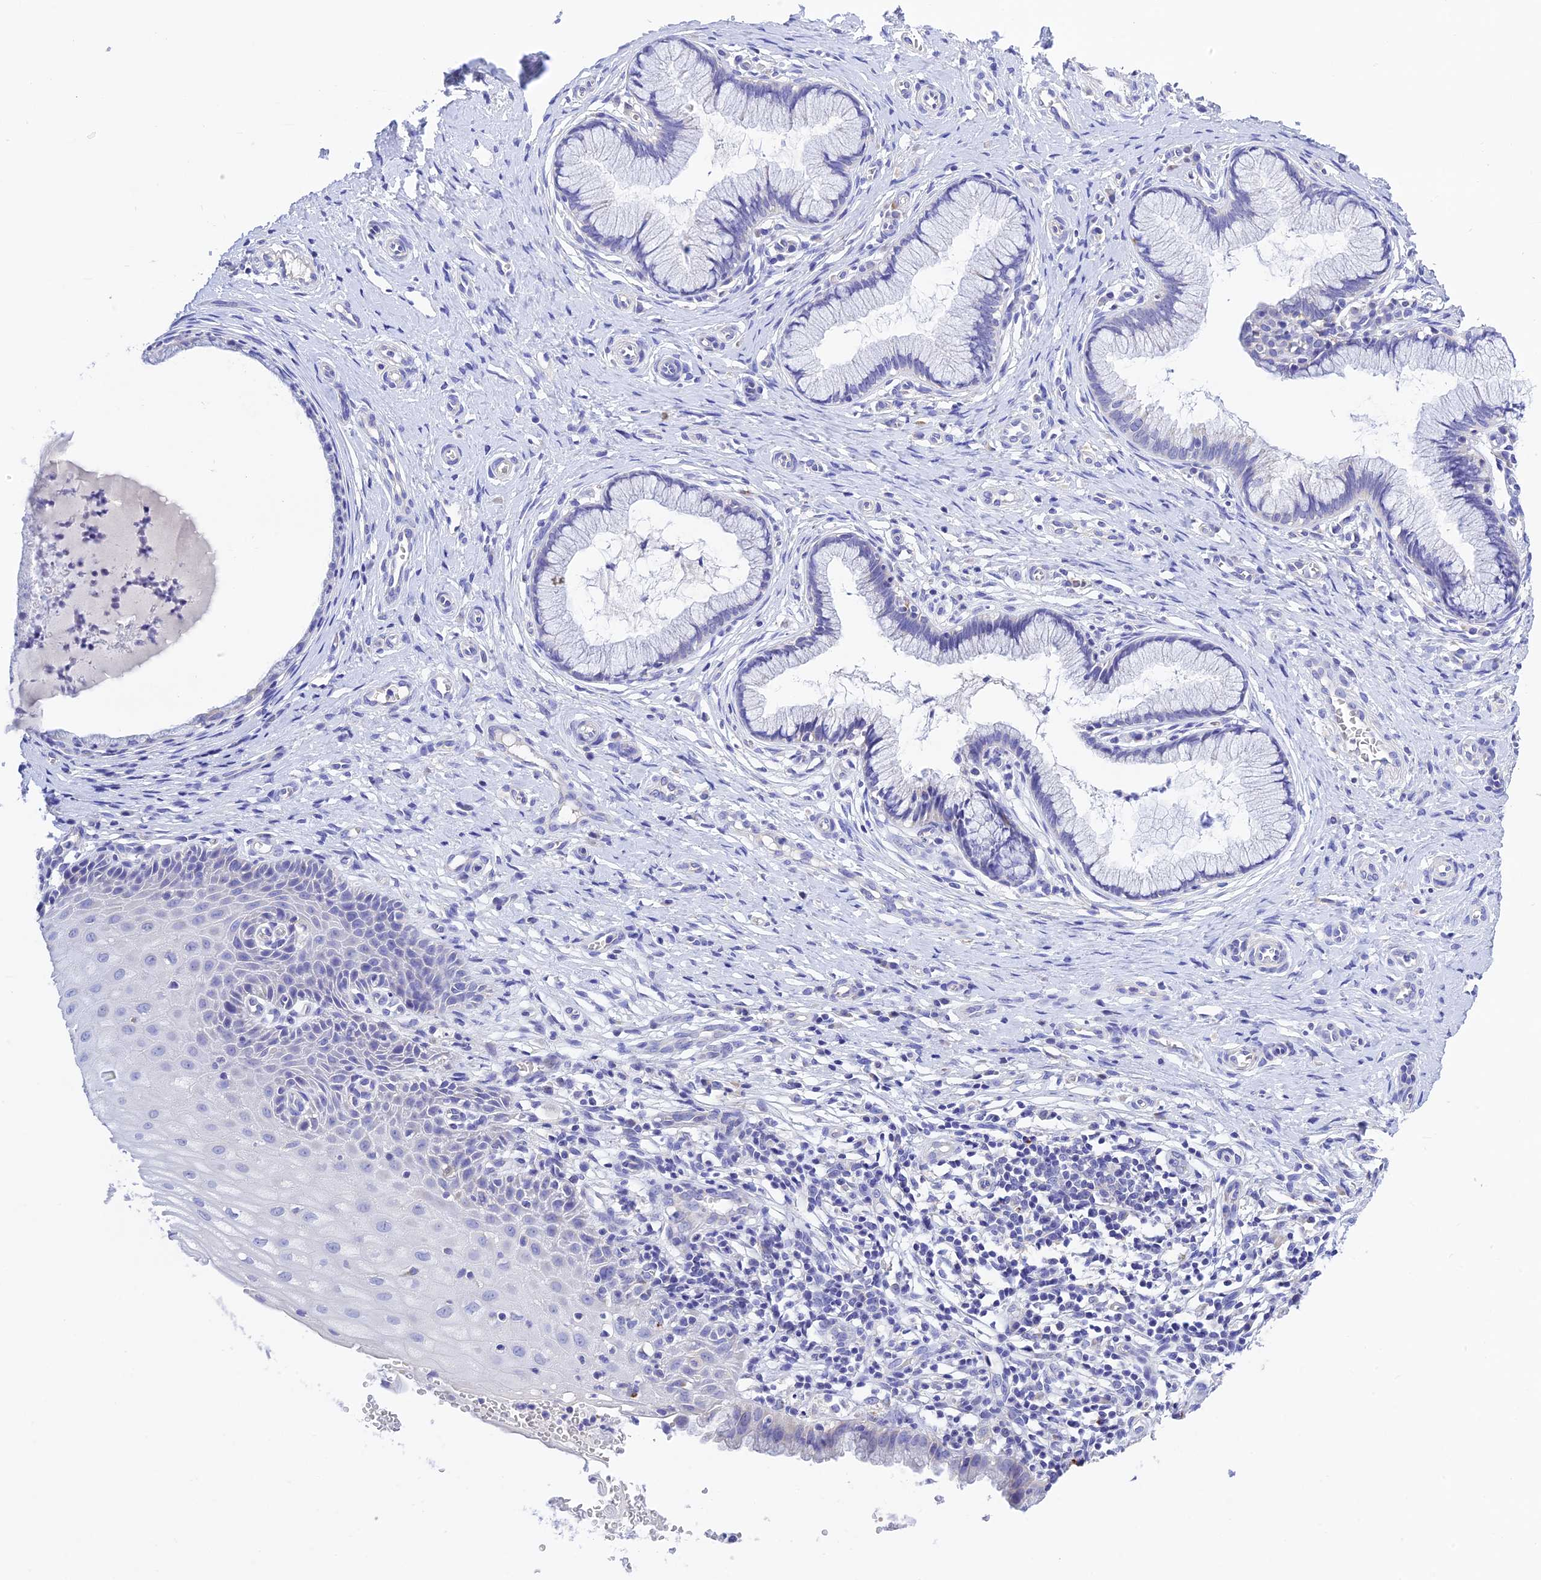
{"staining": {"intensity": "negative", "quantity": "none", "location": "none"}, "tissue": "cervix", "cell_type": "Glandular cells", "image_type": "normal", "snomed": [{"axis": "morphology", "description": "Normal tissue, NOS"}, {"axis": "topography", "description": "Cervix"}], "caption": "An IHC histopathology image of normal cervix is shown. There is no staining in glandular cells of cervix. Nuclei are stained in blue.", "gene": "MS4A5", "patient": {"sex": "female", "age": 36}}